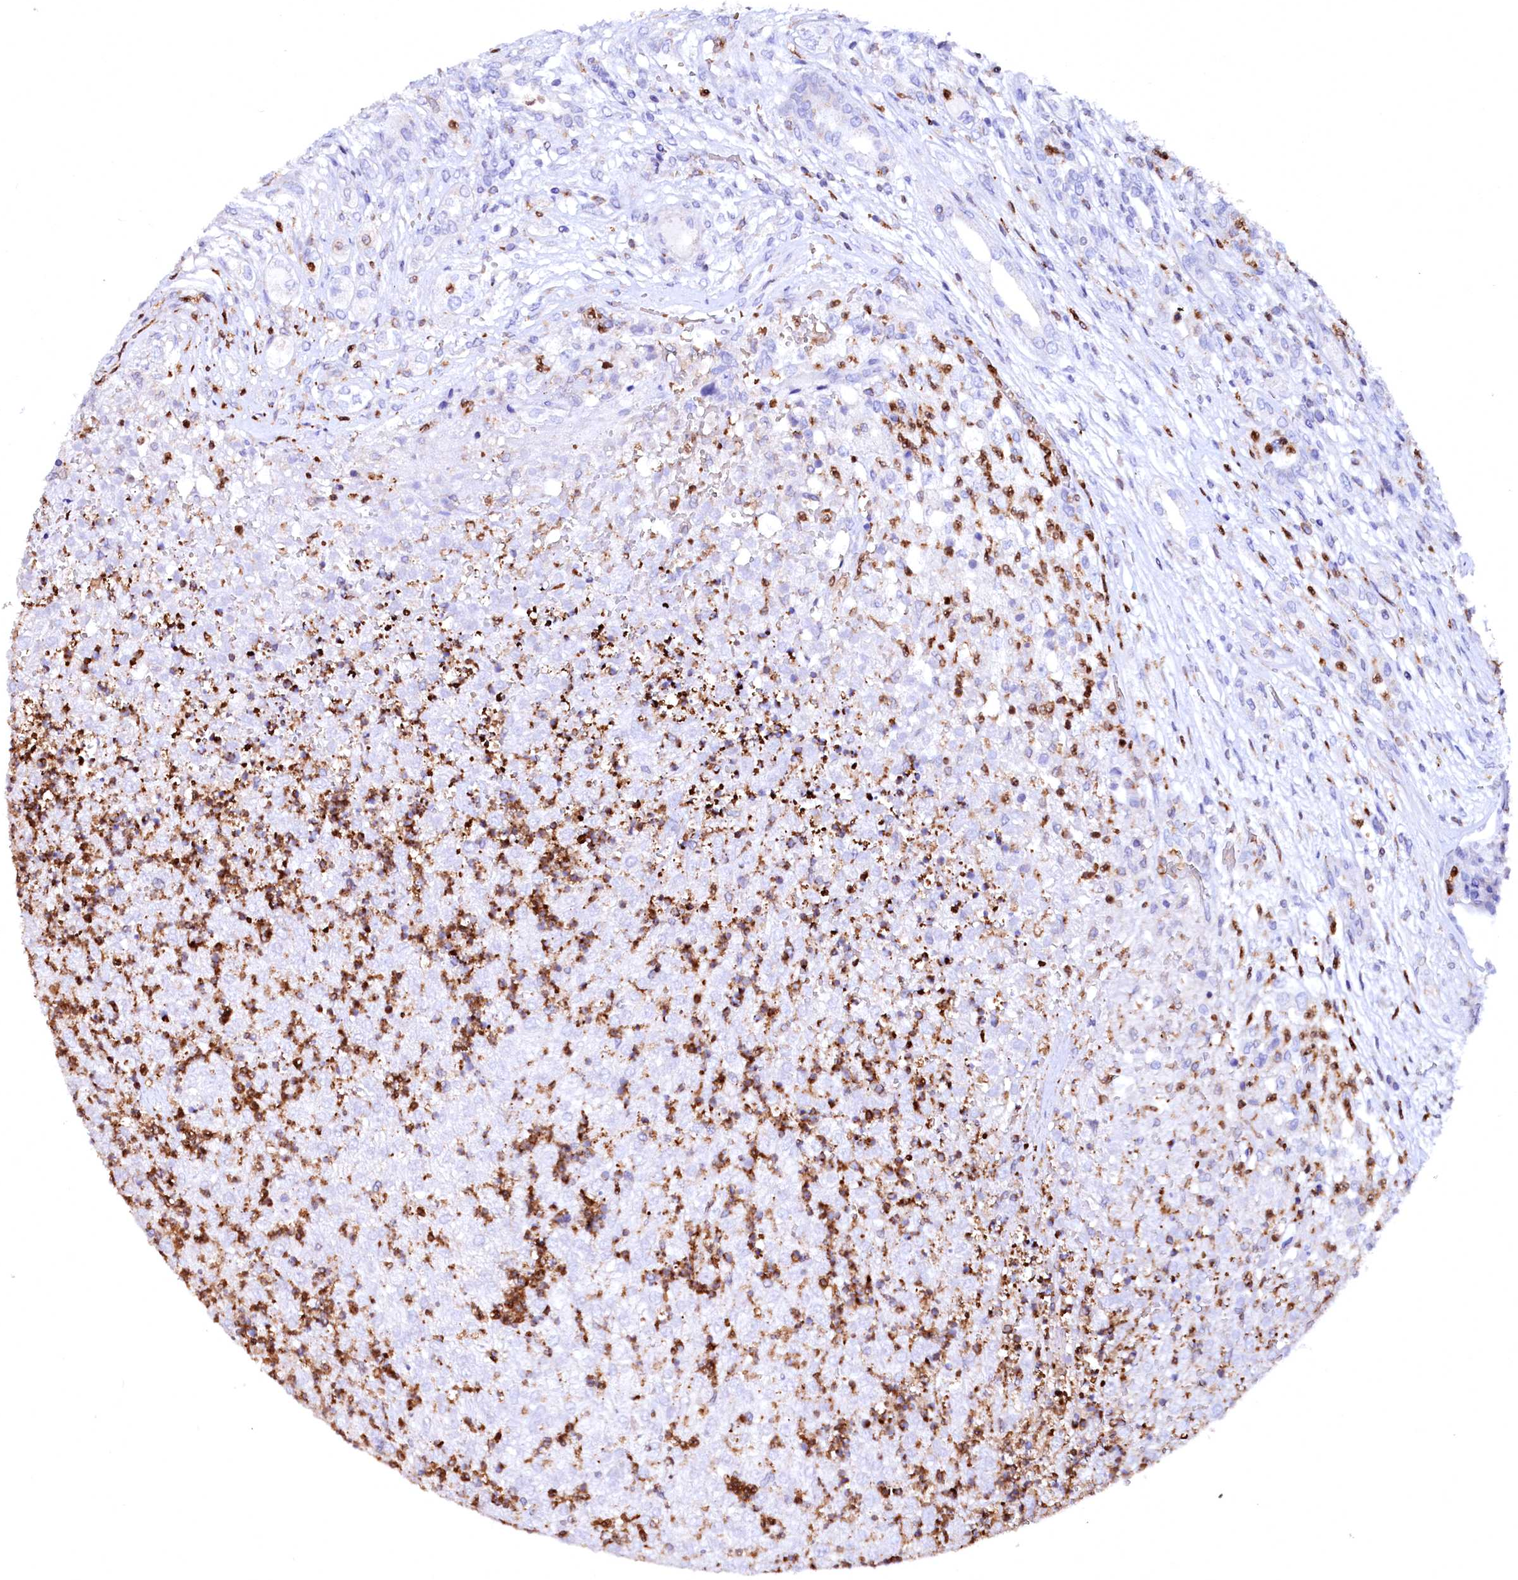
{"staining": {"intensity": "negative", "quantity": "none", "location": "none"}, "tissue": "renal cancer", "cell_type": "Tumor cells", "image_type": "cancer", "snomed": [{"axis": "morphology", "description": "Adenocarcinoma, NOS"}, {"axis": "topography", "description": "Kidney"}], "caption": "There is no significant expression in tumor cells of renal cancer. (IHC, brightfield microscopy, high magnification).", "gene": "RAB27A", "patient": {"sex": "female", "age": 54}}